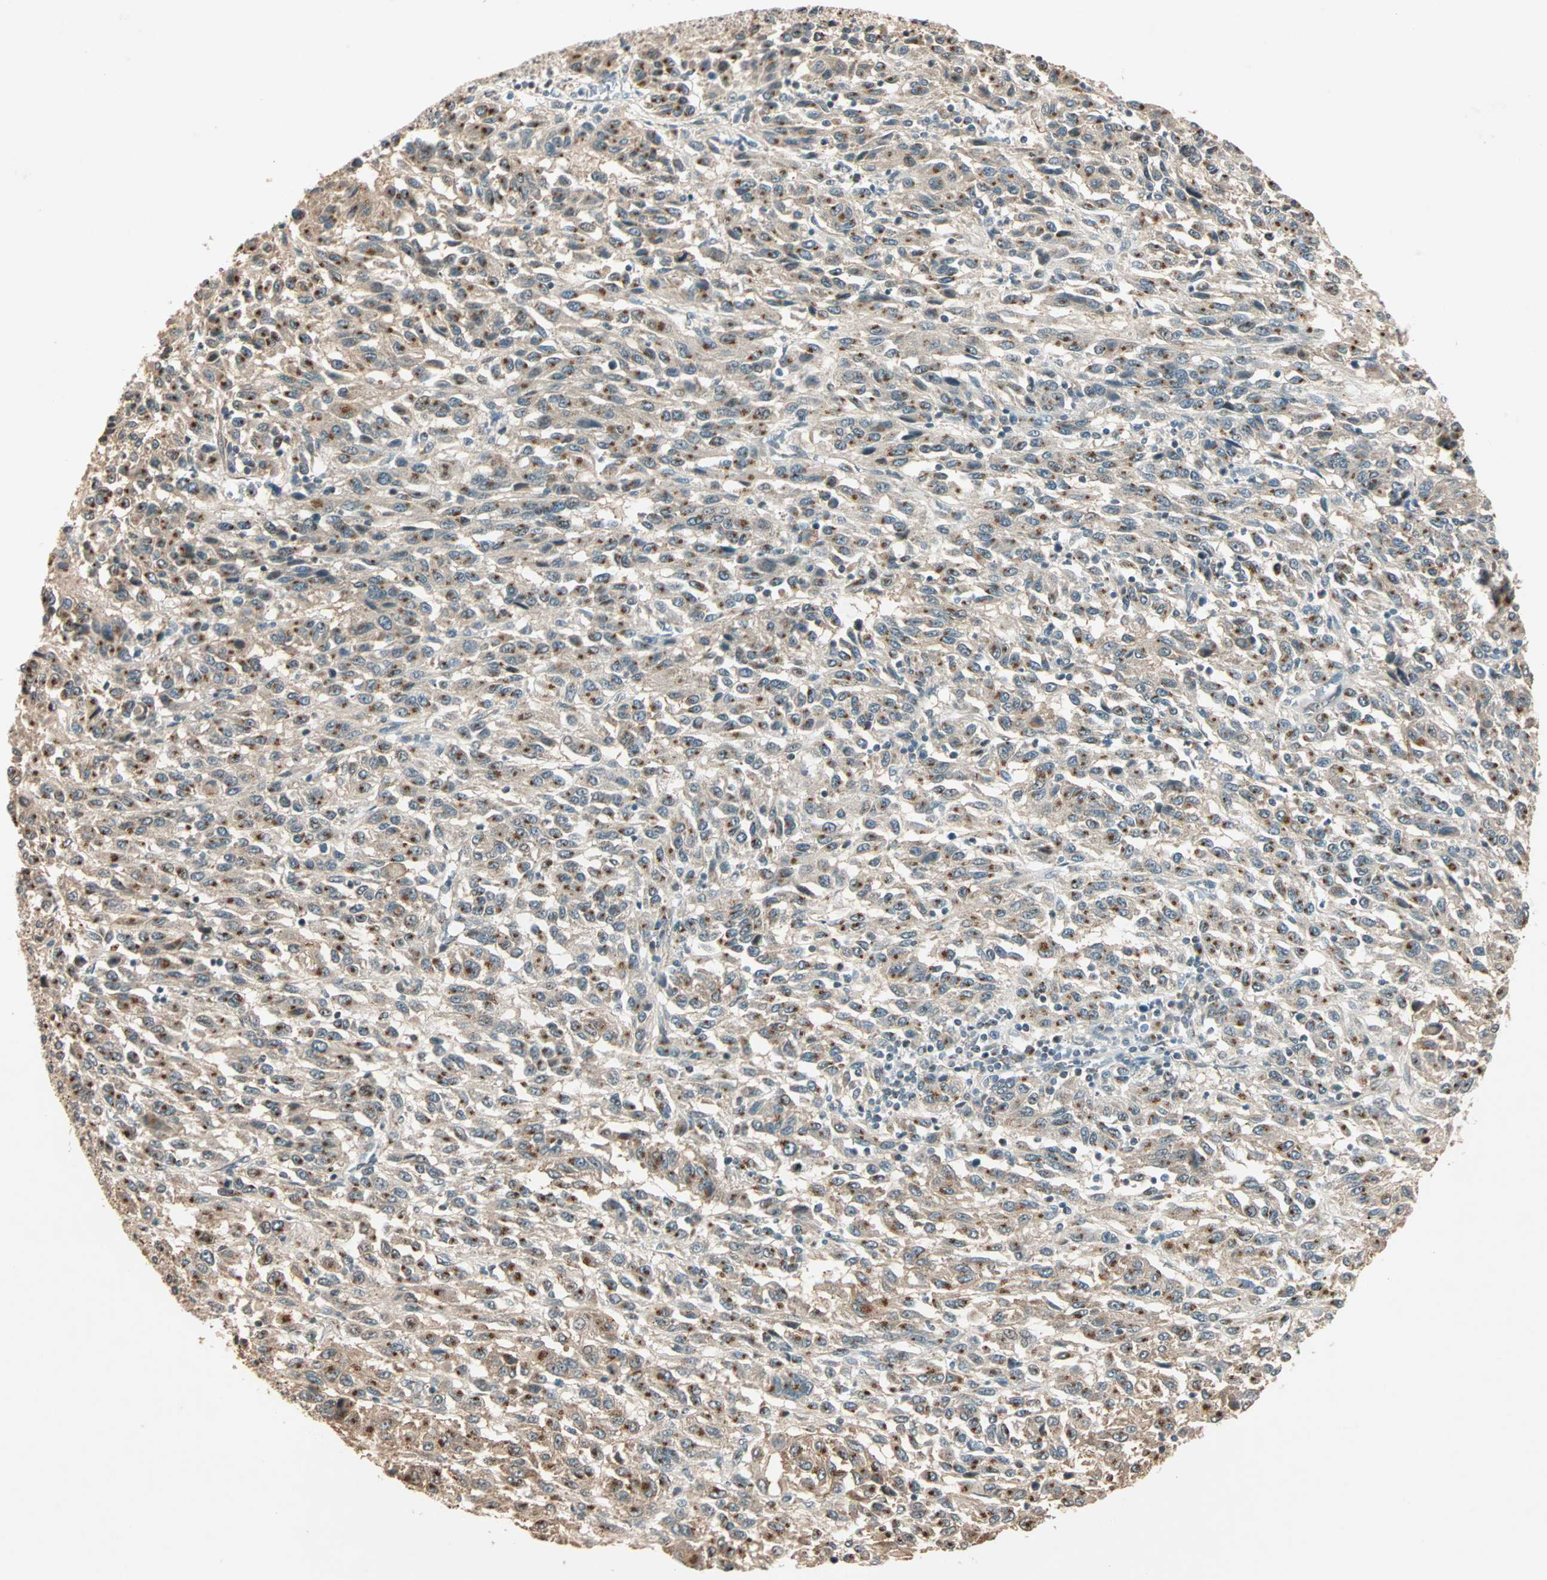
{"staining": {"intensity": "weak", "quantity": "25%-75%", "location": "cytoplasmic/membranous"}, "tissue": "melanoma", "cell_type": "Tumor cells", "image_type": "cancer", "snomed": [{"axis": "morphology", "description": "Malignant melanoma, Metastatic site"}, {"axis": "topography", "description": "Lung"}], "caption": "Melanoma was stained to show a protein in brown. There is low levels of weak cytoplasmic/membranous staining in approximately 25%-75% of tumor cells.", "gene": "PRDM2", "patient": {"sex": "male", "age": 64}}